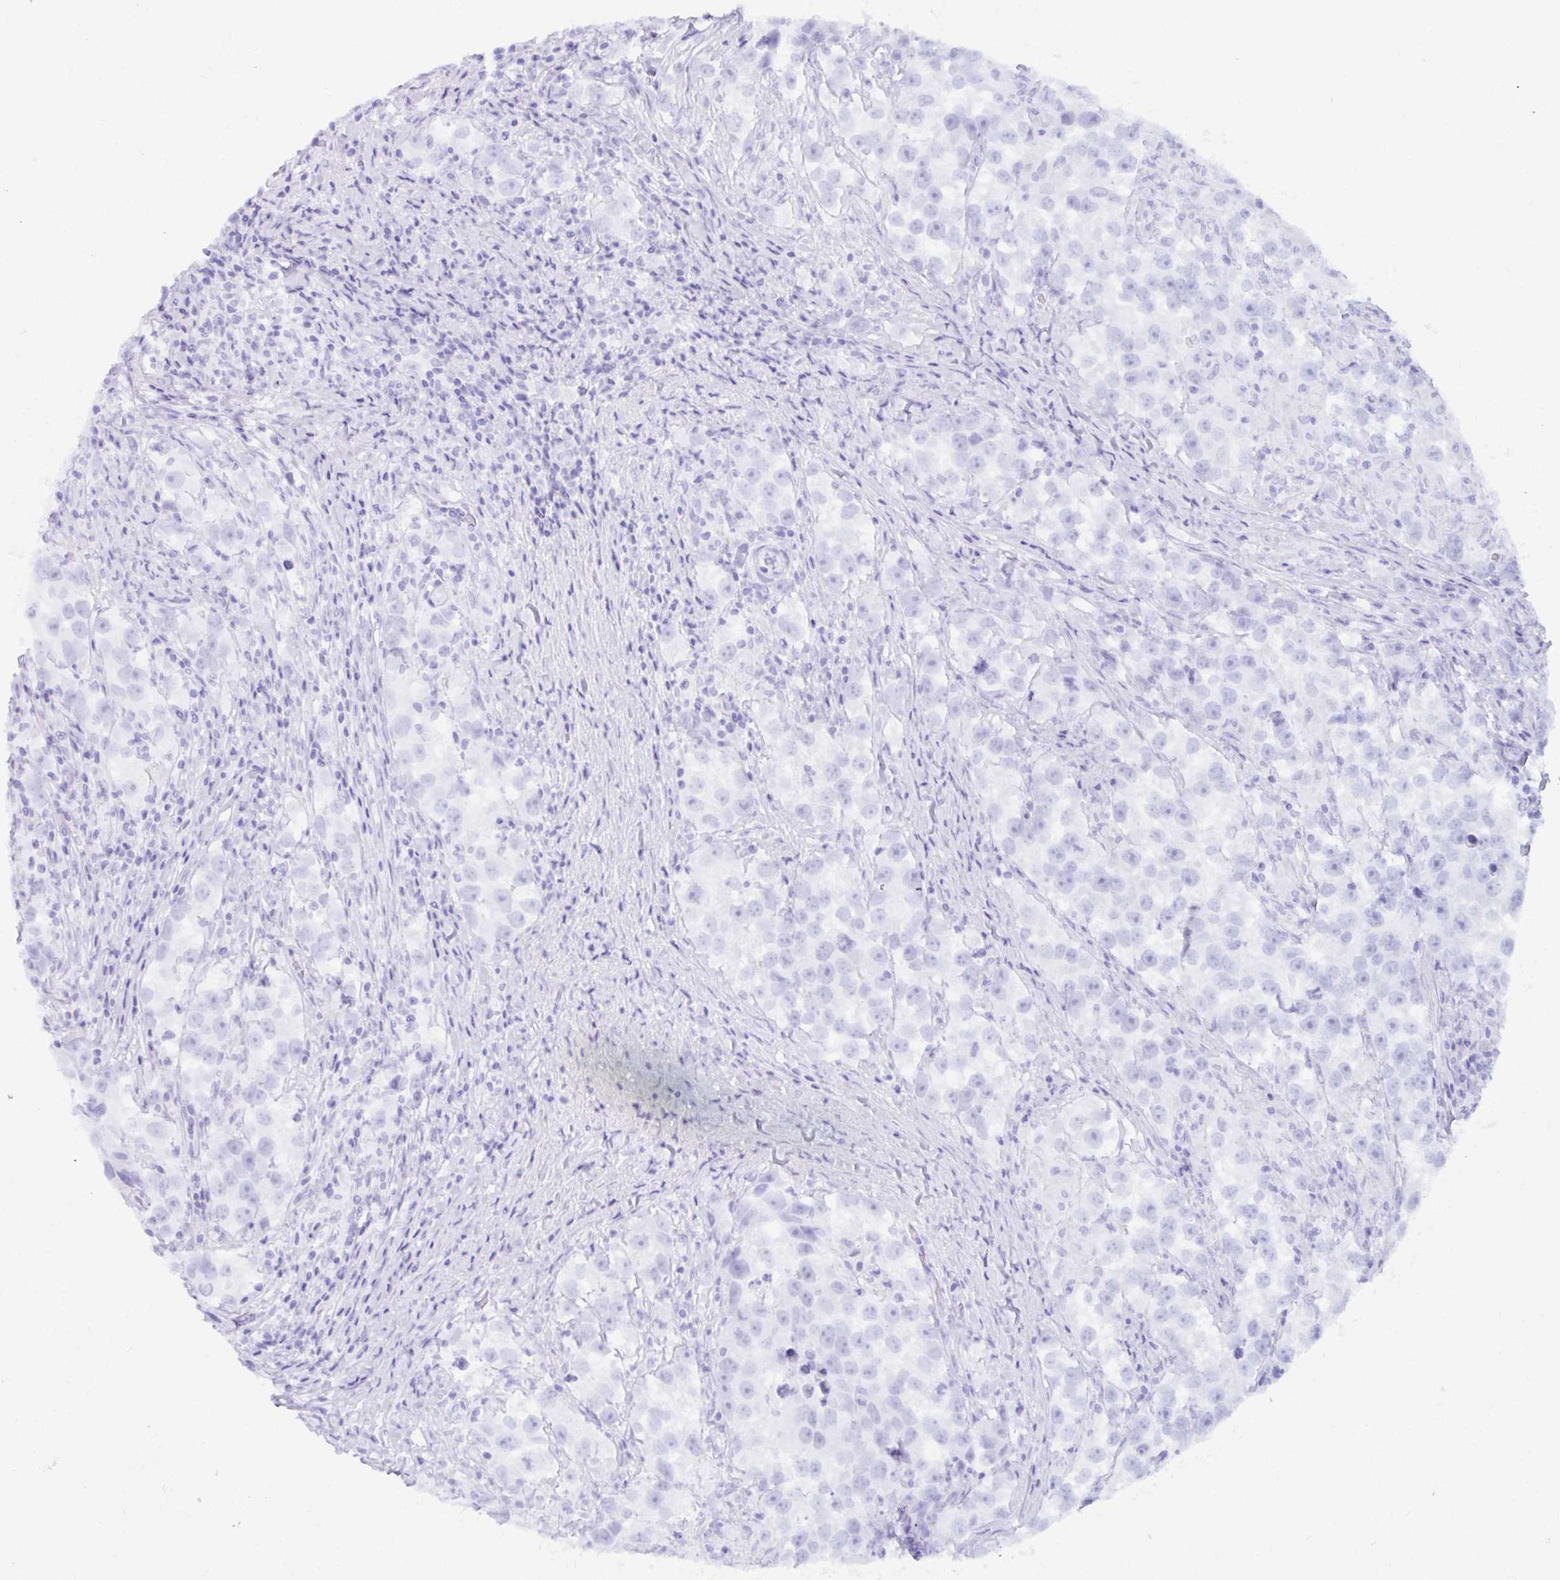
{"staining": {"intensity": "negative", "quantity": "none", "location": "none"}, "tissue": "testis cancer", "cell_type": "Tumor cells", "image_type": "cancer", "snomed": [{"axis": "morphology", "description": "Seminoma, NOS"}, {"axis": "topography", "description": "Testis"}], "caption": "Tumor cells are negative for brown protein staining in testis cancer.", "gene": "RGS16", "patient": {"sex": "male", "age": 46}}